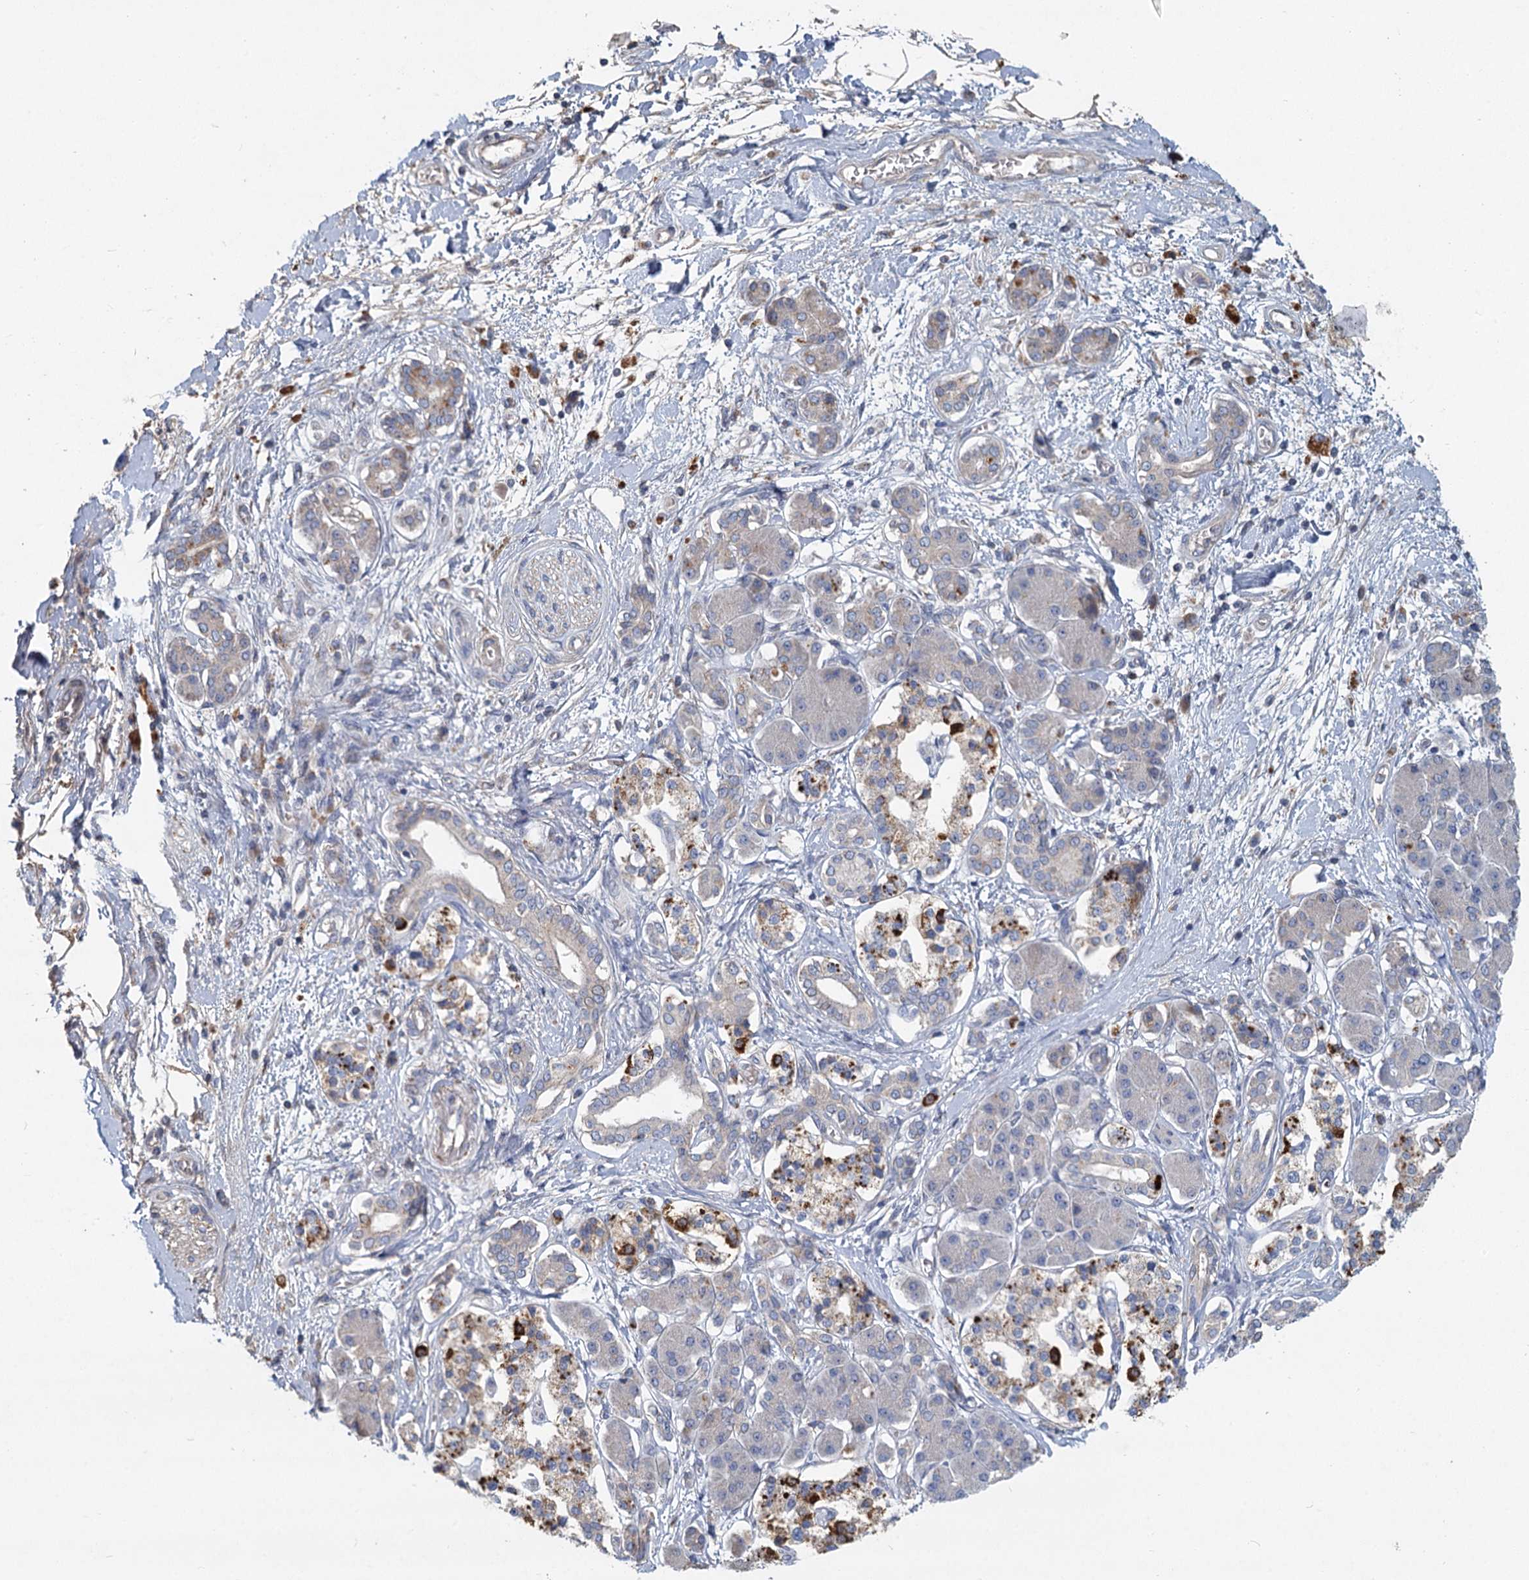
{"staining": {"intensity": "weak", "quantity": "<25%", "location": "cytoplasmic/membranous"}, "tissue": "pancreatic cancer", "cell_type": "Tumor cells", "image_type": "cancer", "snomed": [{"axis": "morphology", "description": "Adenocarcinoma, NOS"}, {"axis": "topography", "description": "Pancreas"}], "caption": "The micrograph displays no staining of tumor cells in pancreatic adenocarcinoma. (Stains: DAB immunohistochemistry with hematoxylin counter stain, Microscopy: brightfield microscopy at high magnification).", "gene": "HES2", "patient": {"sex": "female", "age": 61}}